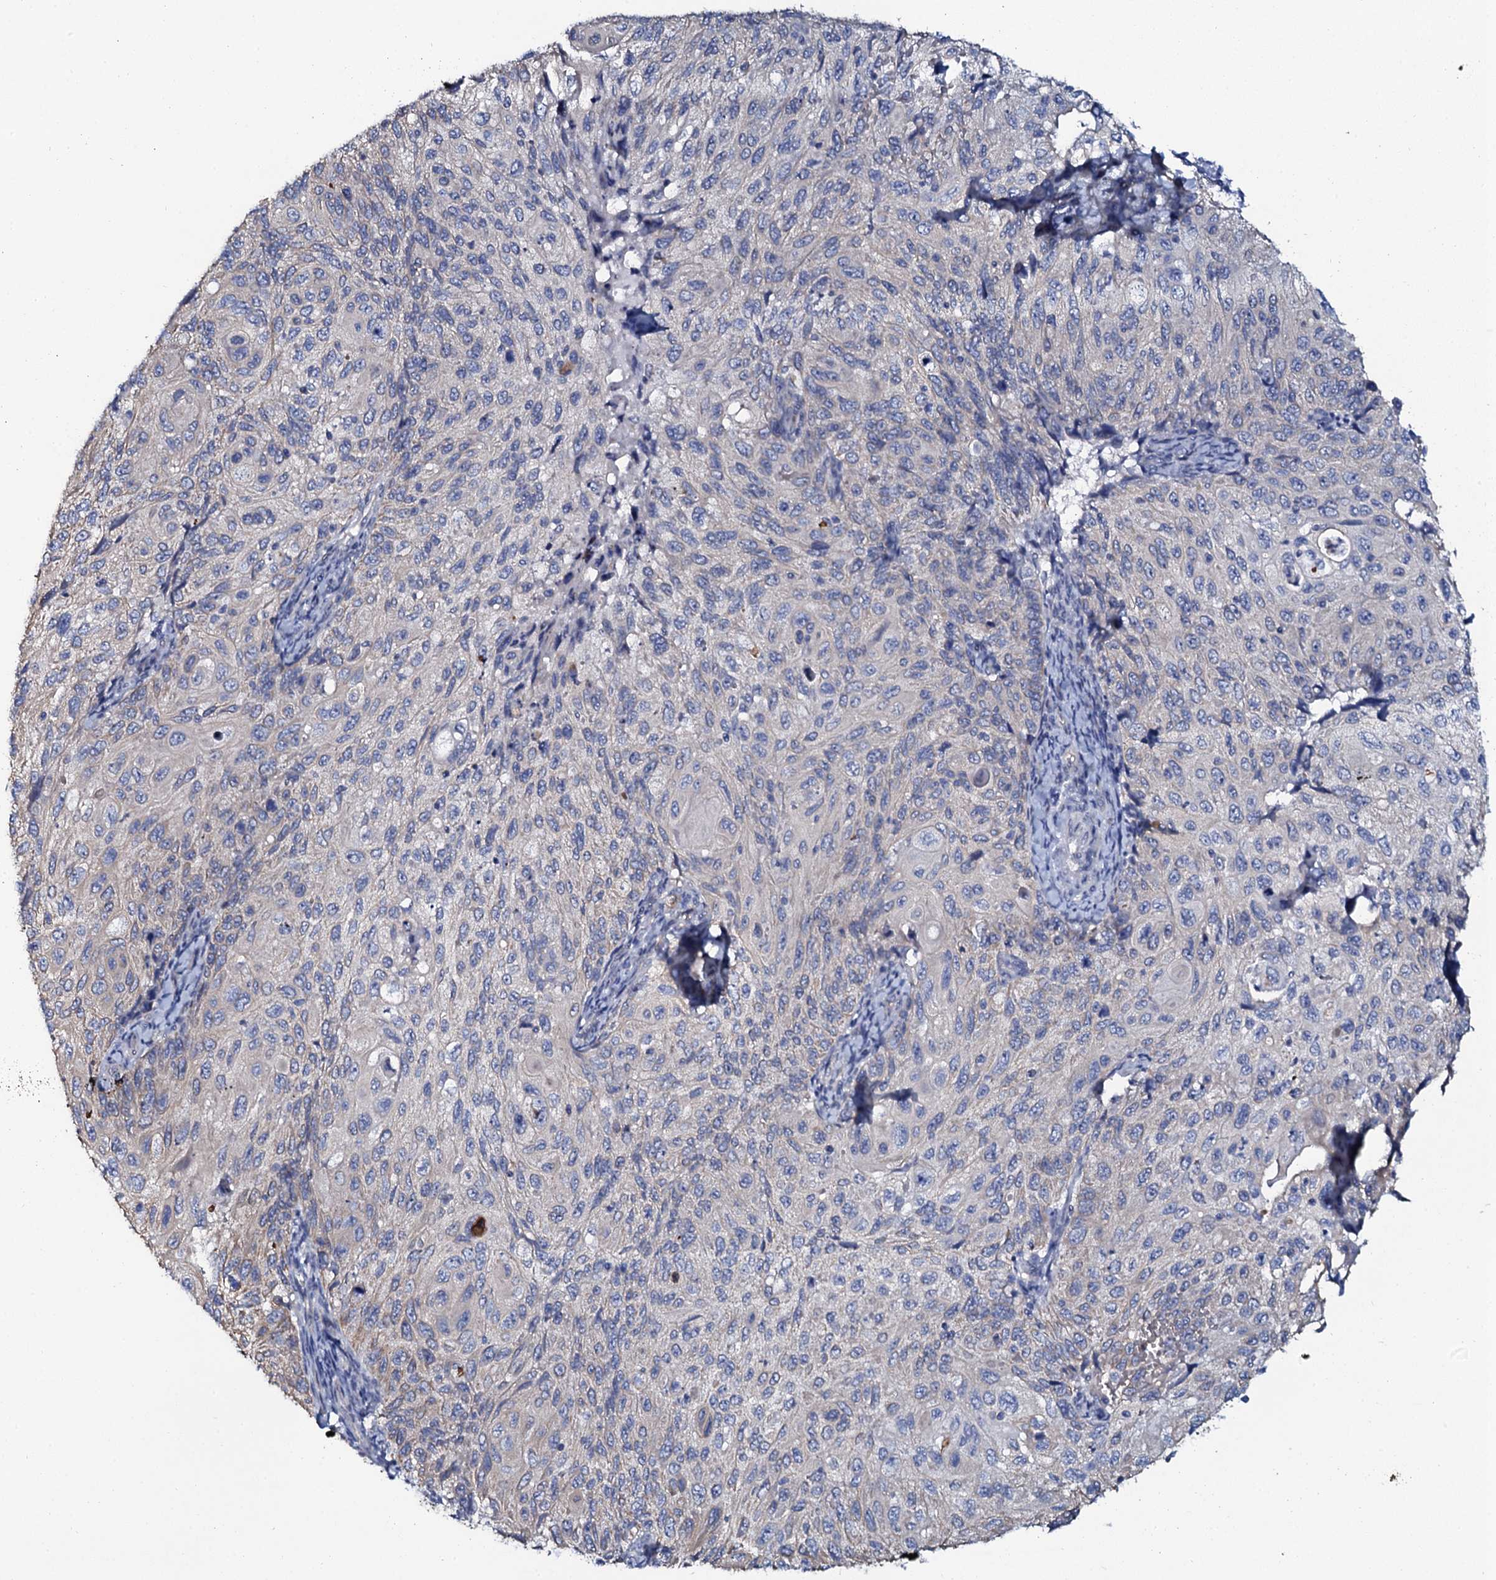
{"staining": {"intensity": "negative", "quantity": "none", "location": "none"}, "tissue": "cervical cancer", "cell_type": "Tumor cells", "image_type": "cancer", "snomed": [{"axis": "morphology", "description": "Squamous cell carcinoma, NOS"}, {"axis": "topography", "description": "Cervix"}], "caption": "This is an immunohistochemistry (IHC) photomicrograph of human cervical cancer. There is no expression in tumor cells.", "gene": "C10orf88", "patient": {"sex": "female", "age": 70}}